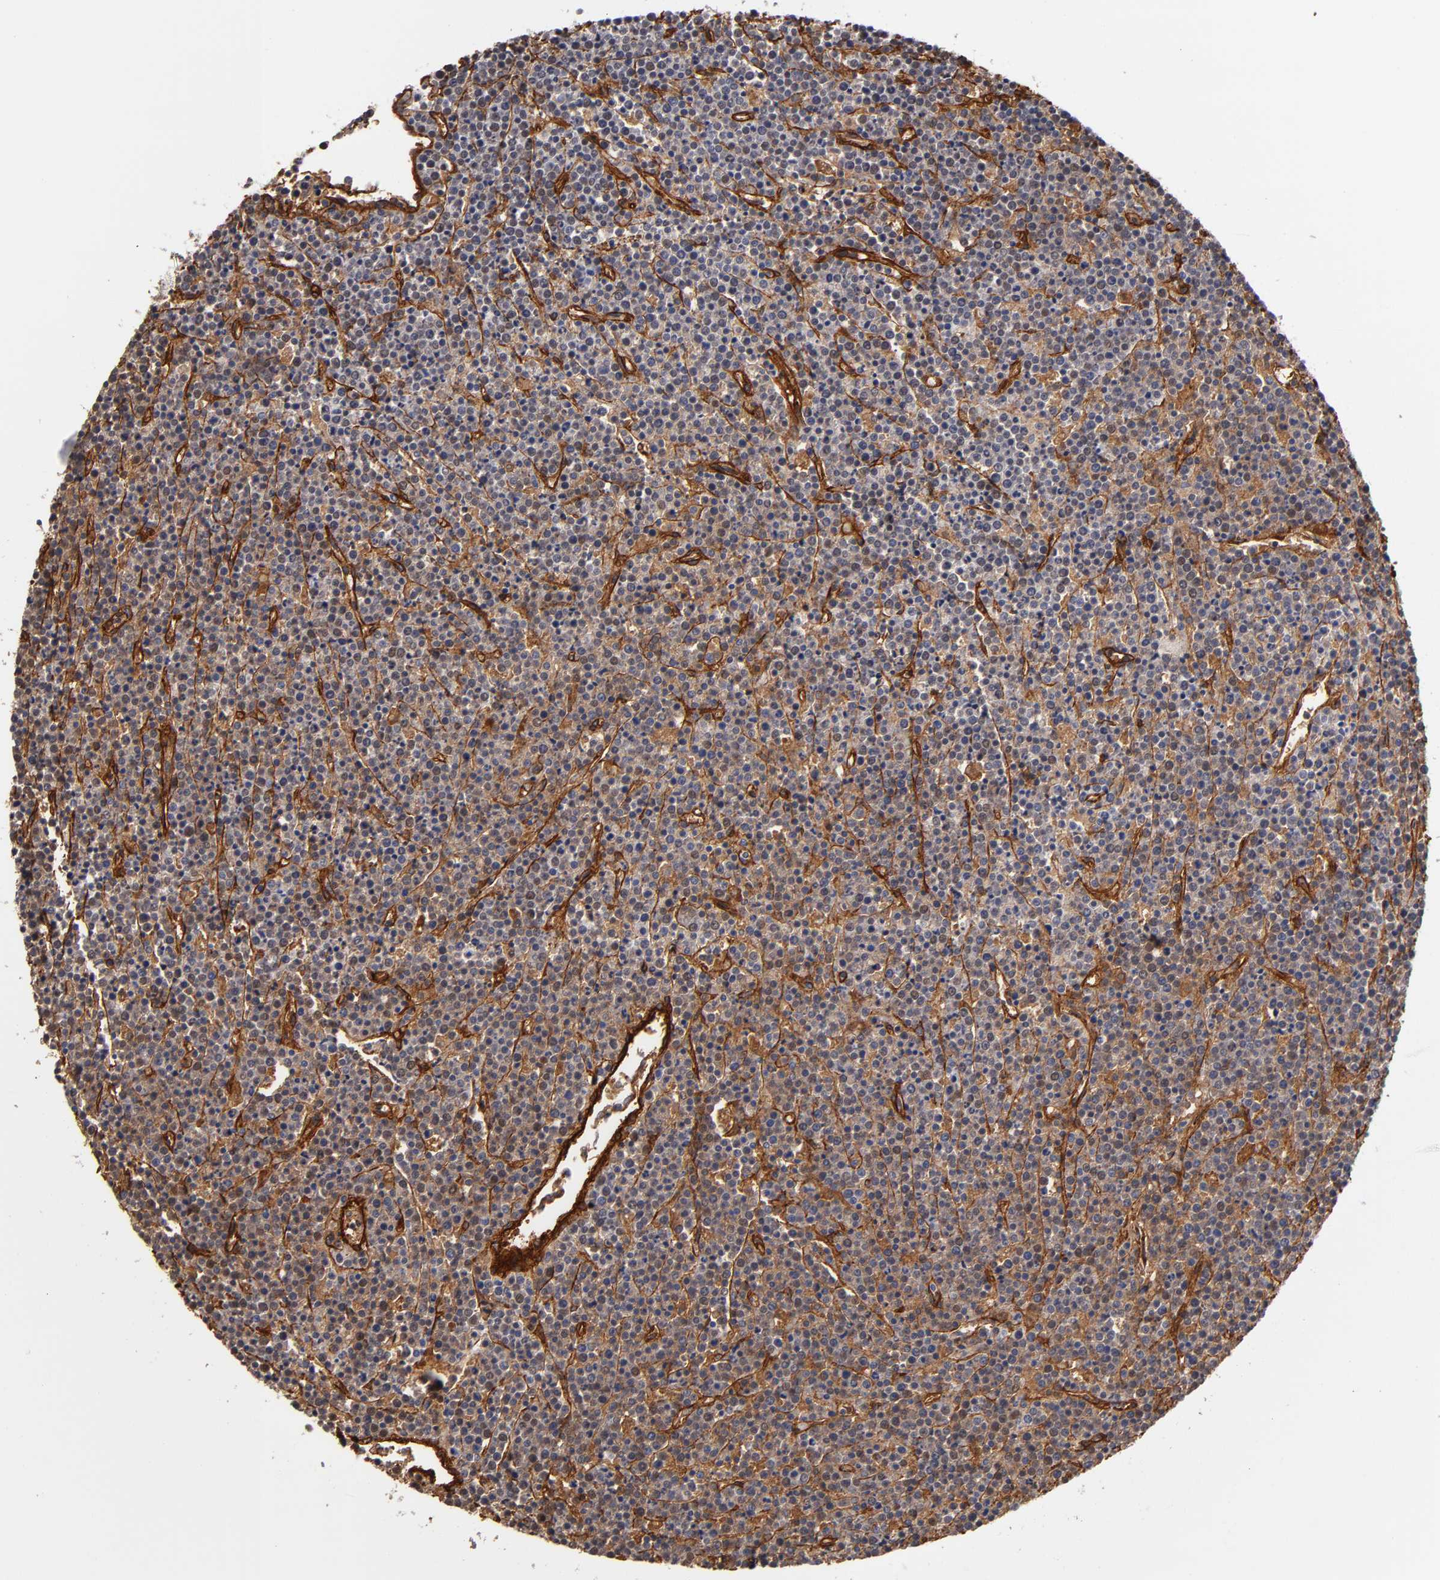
{"staining": {"intensity": "weak", "quantity": "25%-75%", "location": "cytoplasmic/membranous"}, "tissue": "lymphoma", "cell_type": "Tumor cells", "image_type": "cancer", "snomed": [{"axis": "morphology", "description": "Malignant lymphoma, non-Hodgkin's type, High grade"}, {"axis": "topography", "description": "Ovary"}], "caption": "Human lymphoma stained with a protein marker demonstrates weak staining in tumor cells.", "gene": "LAMC1", "patient": {"sex": "female", "age": 56}}